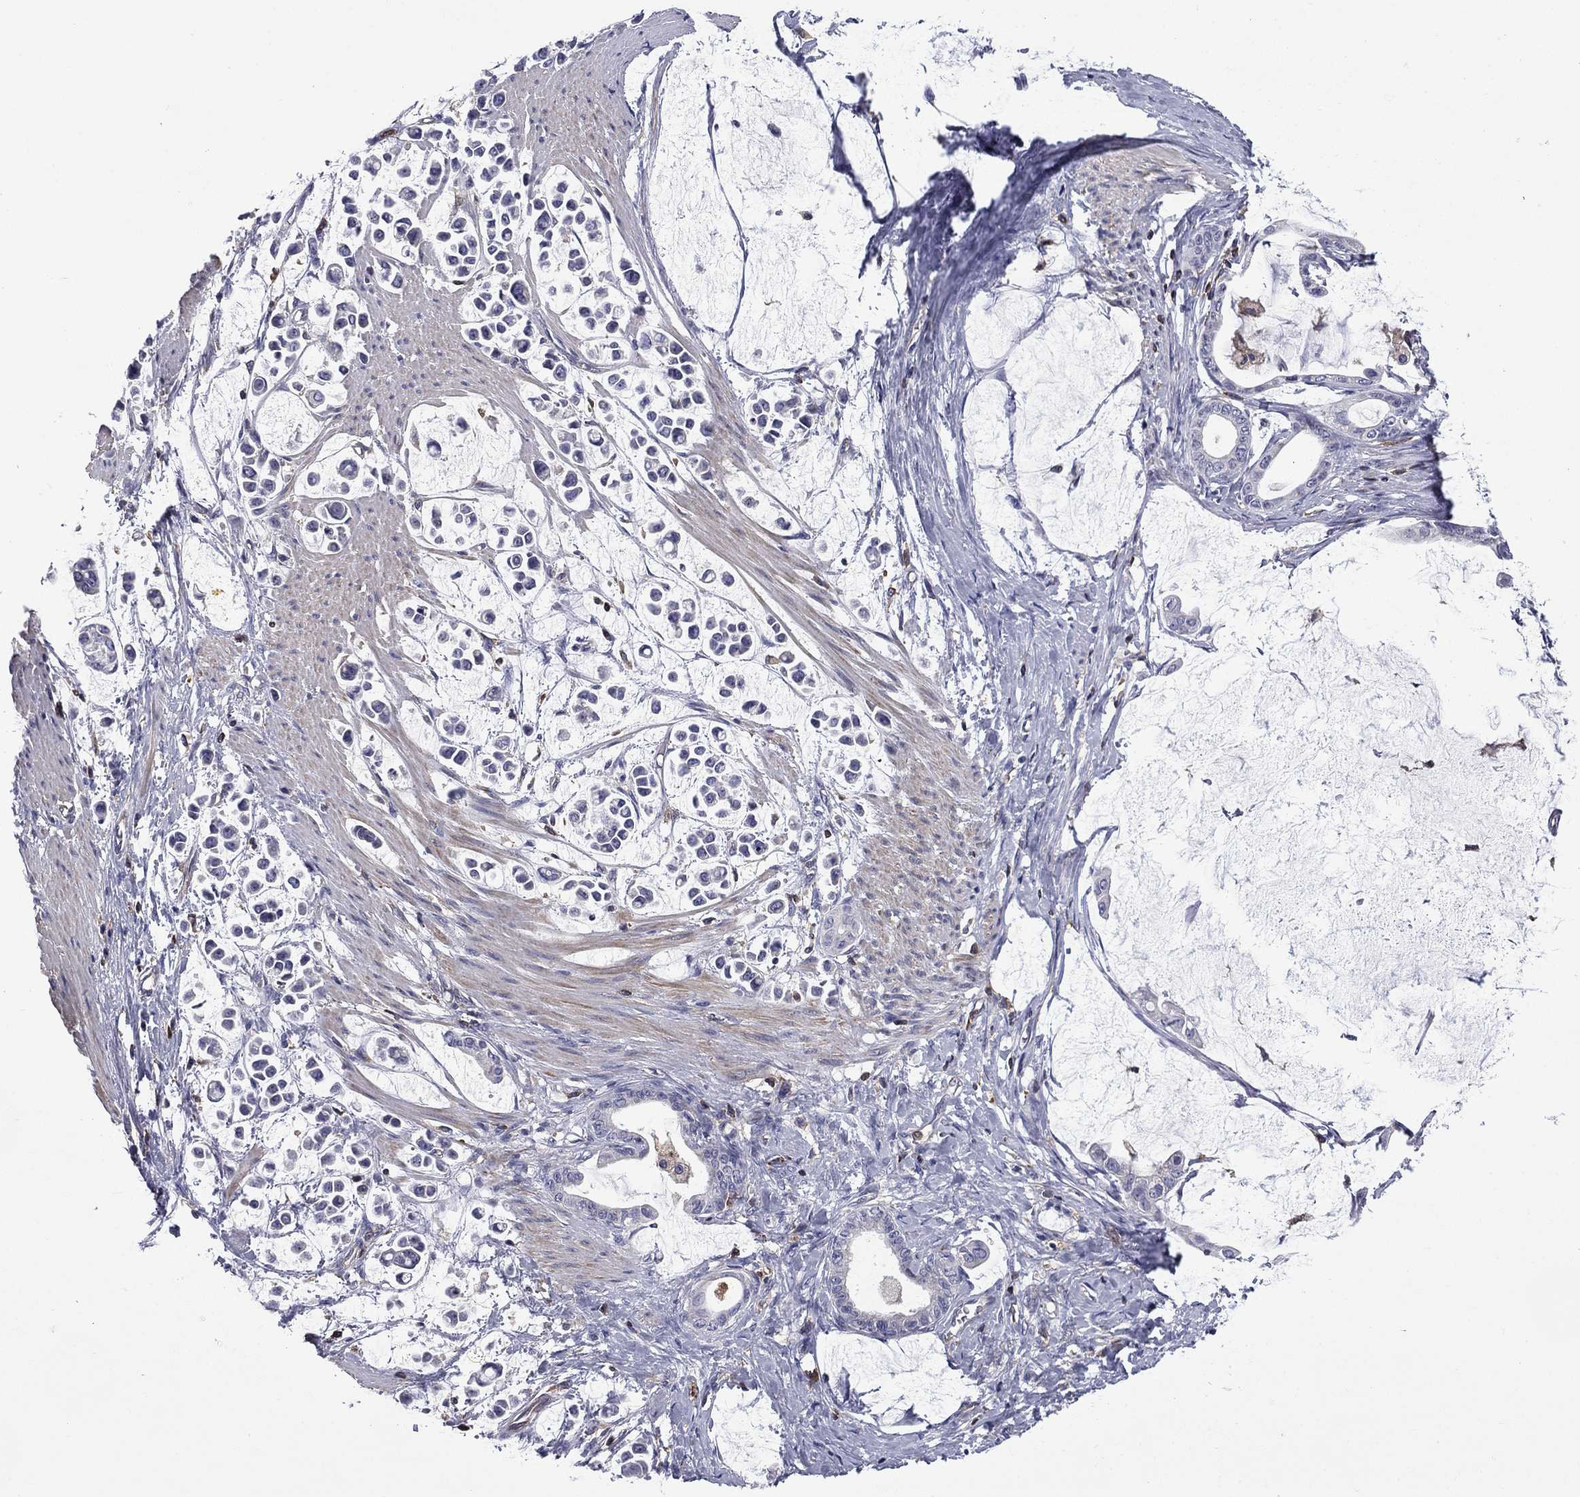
{"staining": {"intensity": "negative", "quantity": "none", "location": "none"}, "tissue": "stomach cancer", "cell_type": "Tumor cells", "image_type": "cancer", "snomed": [{"axis": "morphology", "description": "Adenocarcinoma, NOS"}, {"axis": "topography", "description": "Stomach"}], "caption": "IHC micrograph of adenocarcinoma (stomach) stained for a protein (brown), which shows no expression in tumor cells. (Stains: DAB immunohistochemistry (IHC) with hematoxylin counter stain, Microscopy: brightfield microscopy at high magnification).", "gene": "ARHGAP45", "patient": {"sex": "male", "age": 82}}